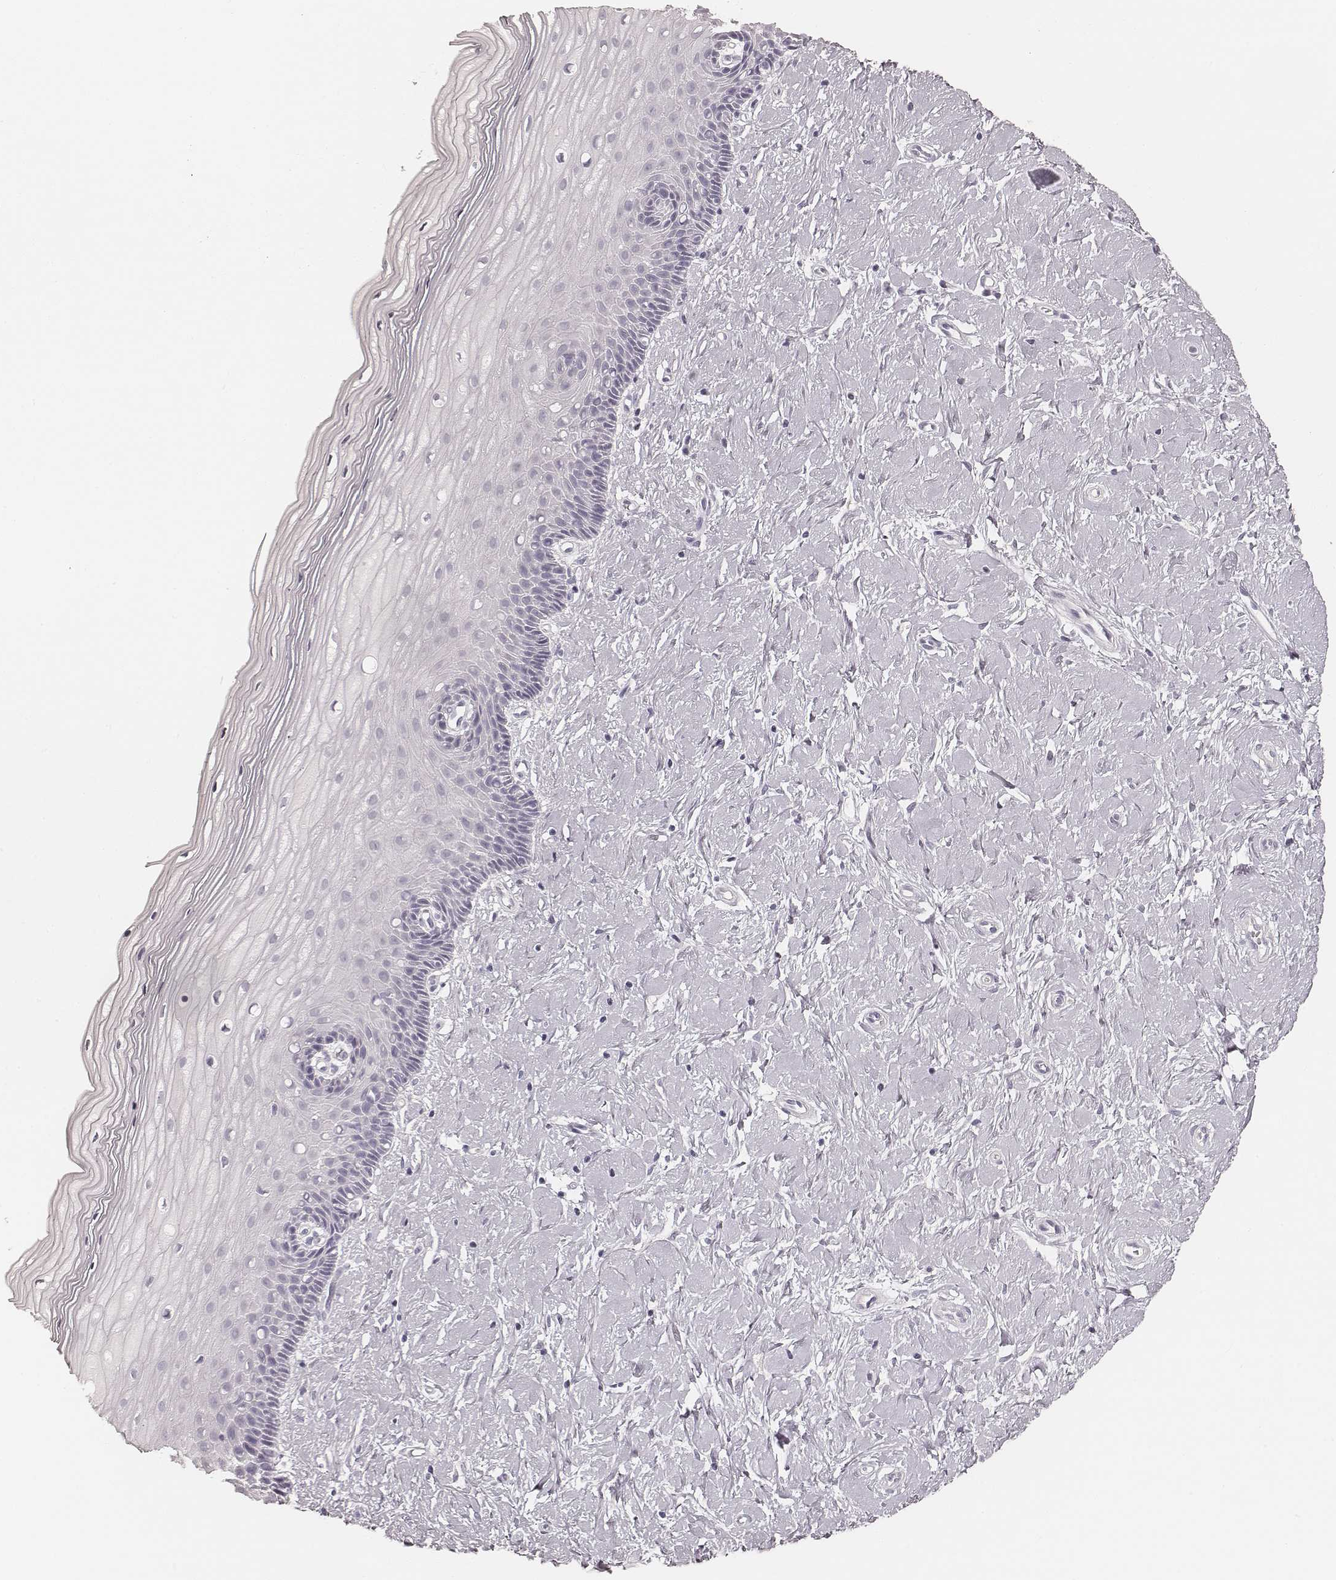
{"staining": {"intensity": "negative", "quantity": "none", "location": "none"}, "tissue": "cervix", "cell_type": "Glandular cells", "image_type": "normal", "snomed": [{"axis": "morphology", "description": "Normal tissue, NOS"}, {"axis": "topography", "description": "Cervix"}], "caption": "The histopathology image demonstrates no staining of glandular cells in normal cervix. (Stains: DAB (3,3'-diaminobenzidine) immunohistochemistry with hematoxylin counter stain, Microscopy: brightfield microscopy at high magnification).", "gene": "HNF4G", "patient": {"sex": "female", "age": 37}}